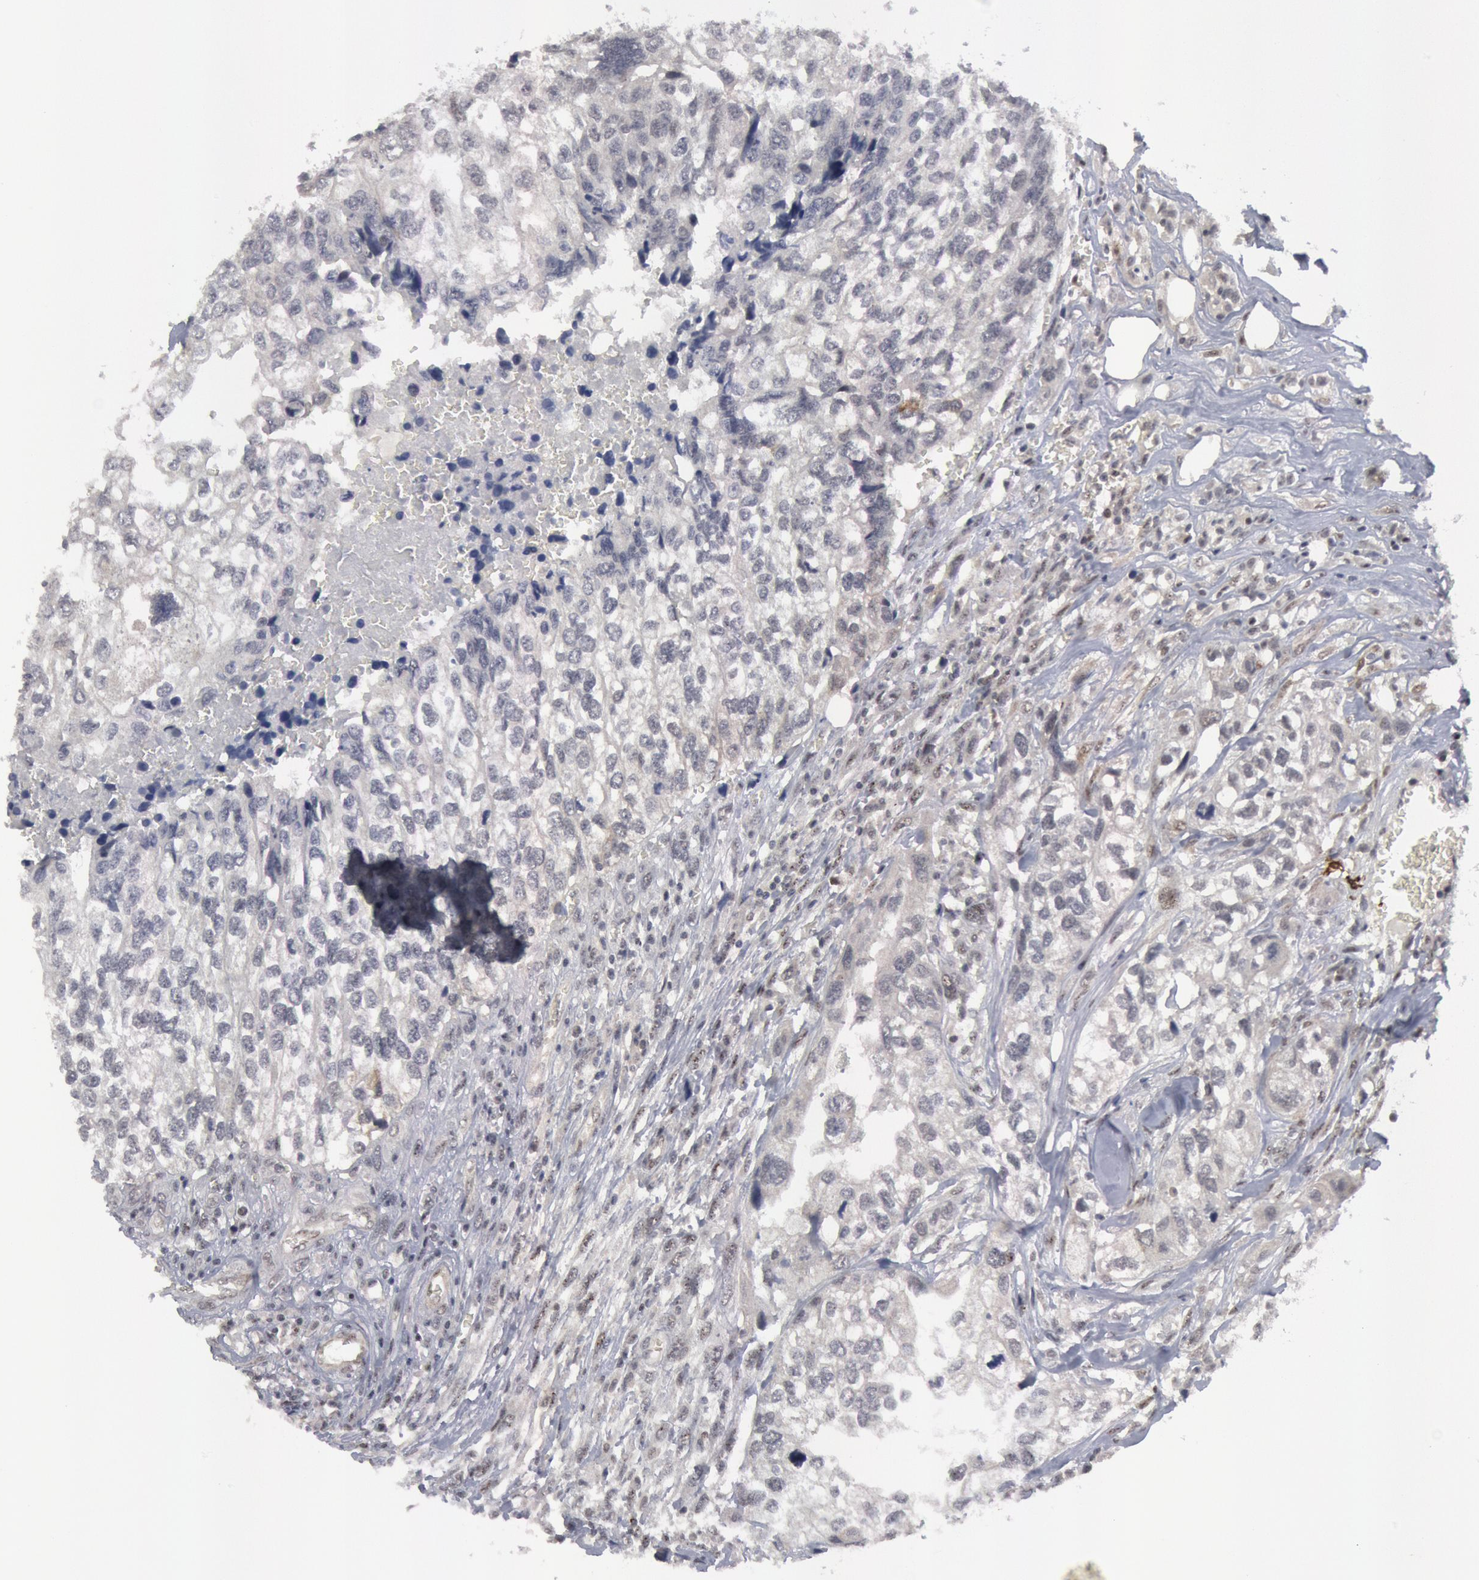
{"staining": {"intensity": "negative", "quantity": "none", "location": "none"}, "tissue": "breast cancer", "cell_type": "Tumor cells", "image_type": "cancer", "snomed": [{"axis": "morphology", "description": "Neoplasm, malignant, NOS"}, {"axis": "topography", "description": "Breast"}], "caption": "Immunohistochemistry (IHC) histopathology image of human breast cancer (malignant neoplasm) stained for a protein (brown), which exhibits no expression in tumor cells. The staining is performed using DAB (3,3'-diaminobenzidine) brown chromogen with nuclei counter-stained in using hematoxylin.", "gene": "FOXO1", "patient": {"sex": "female", "age": 50}}